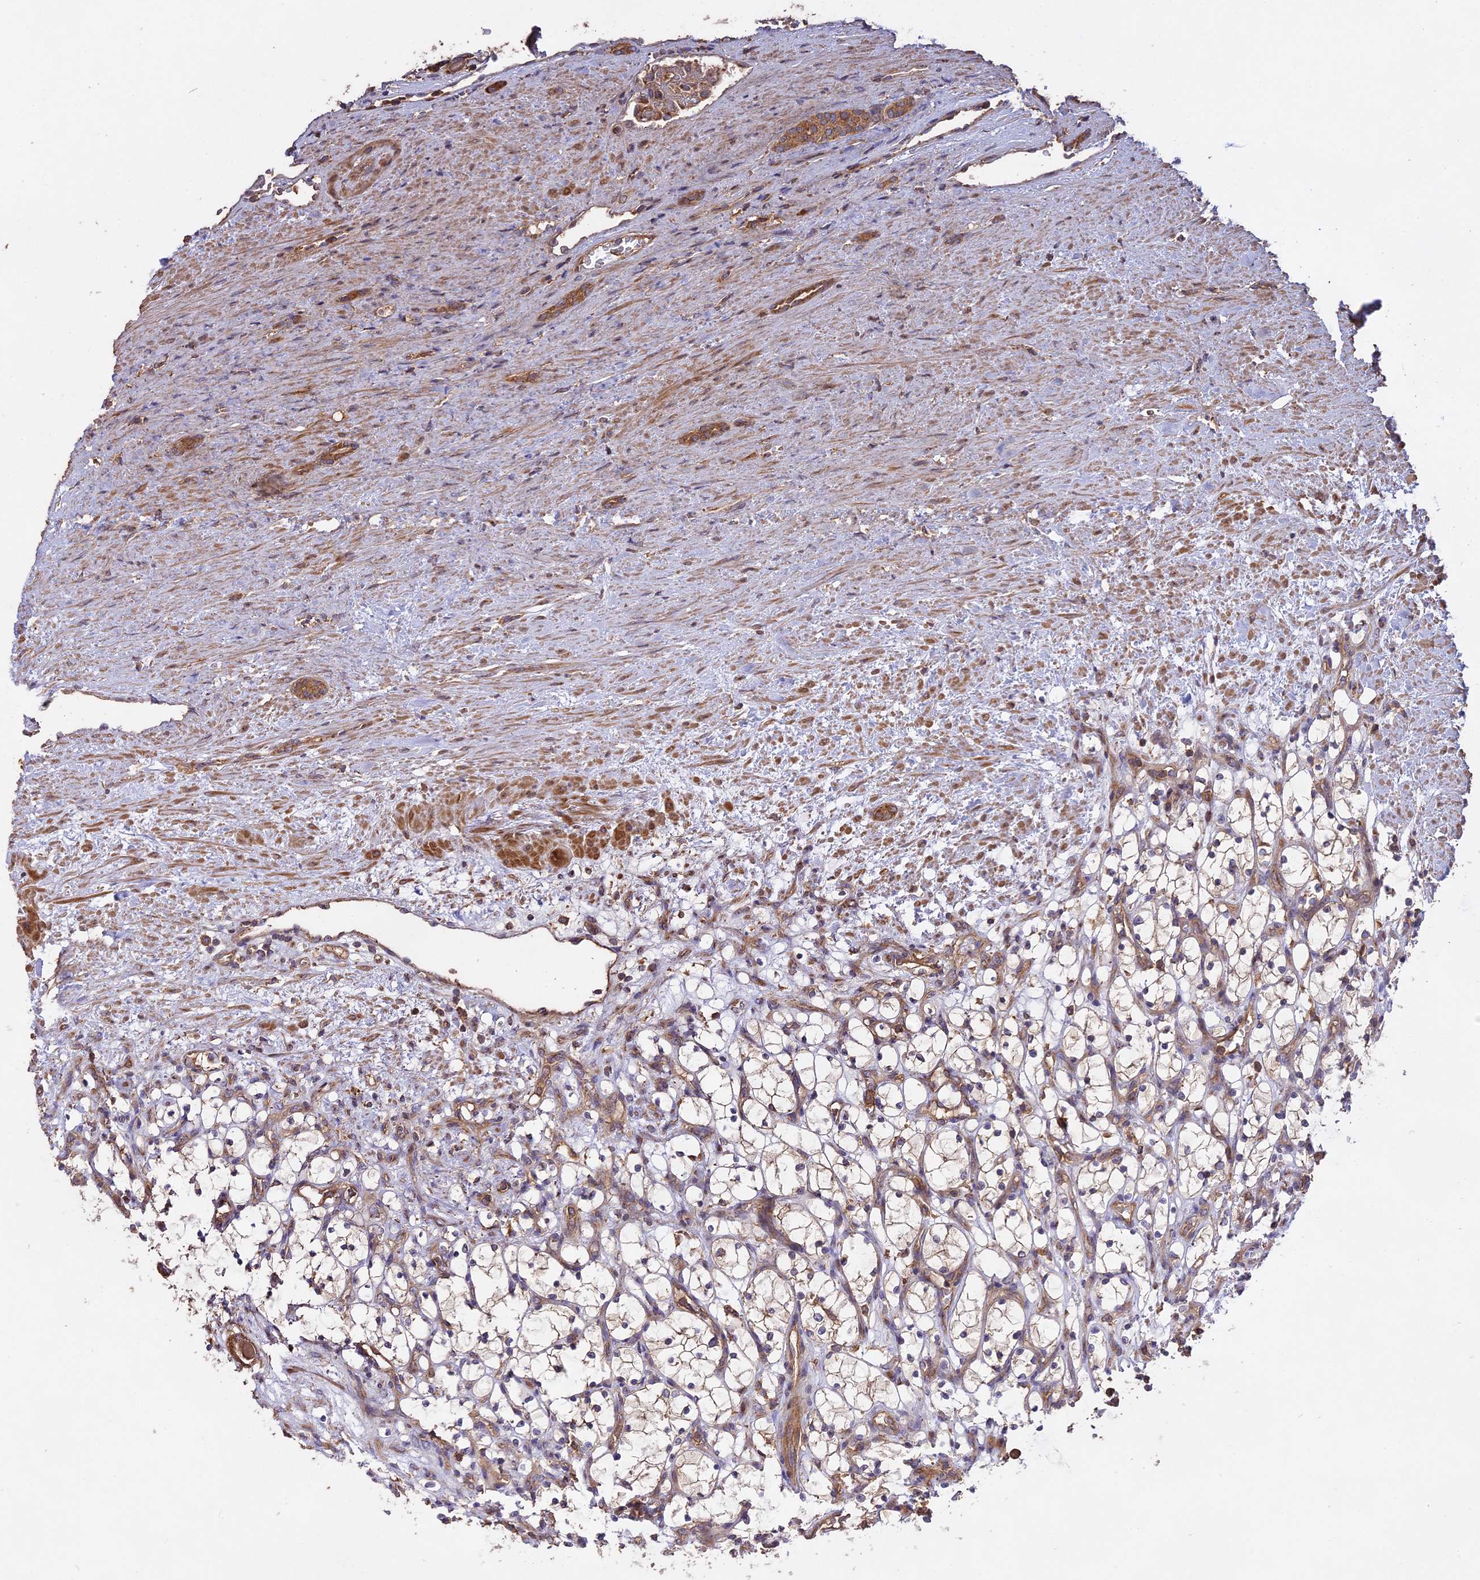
{"staining": {"intensity": "weak", "quantity": ">75%", "location": "cytoplasmic/membranous"}, "tissue": "renal cancer", "cell_type": "Tumor cells", "image_type": "cancer", "snomed": [{"axis": "morphology", "description": "Adenocarcinoma, NOS"}, {"axis": "topography", "description": "Kidney"}], "caption": "DAB (3,3'-diaminobenzidine) immunohistochemical staining of human renal cancer demonstrates weak cytoplasmic/membranous protein positivity in approximately >75% of tumor cells. Immunohistochemistry stains the protein in brown and the nuclei are stained blue.", "gene": "NUDT8", "patient": {"sex": "female", "age": 69}}